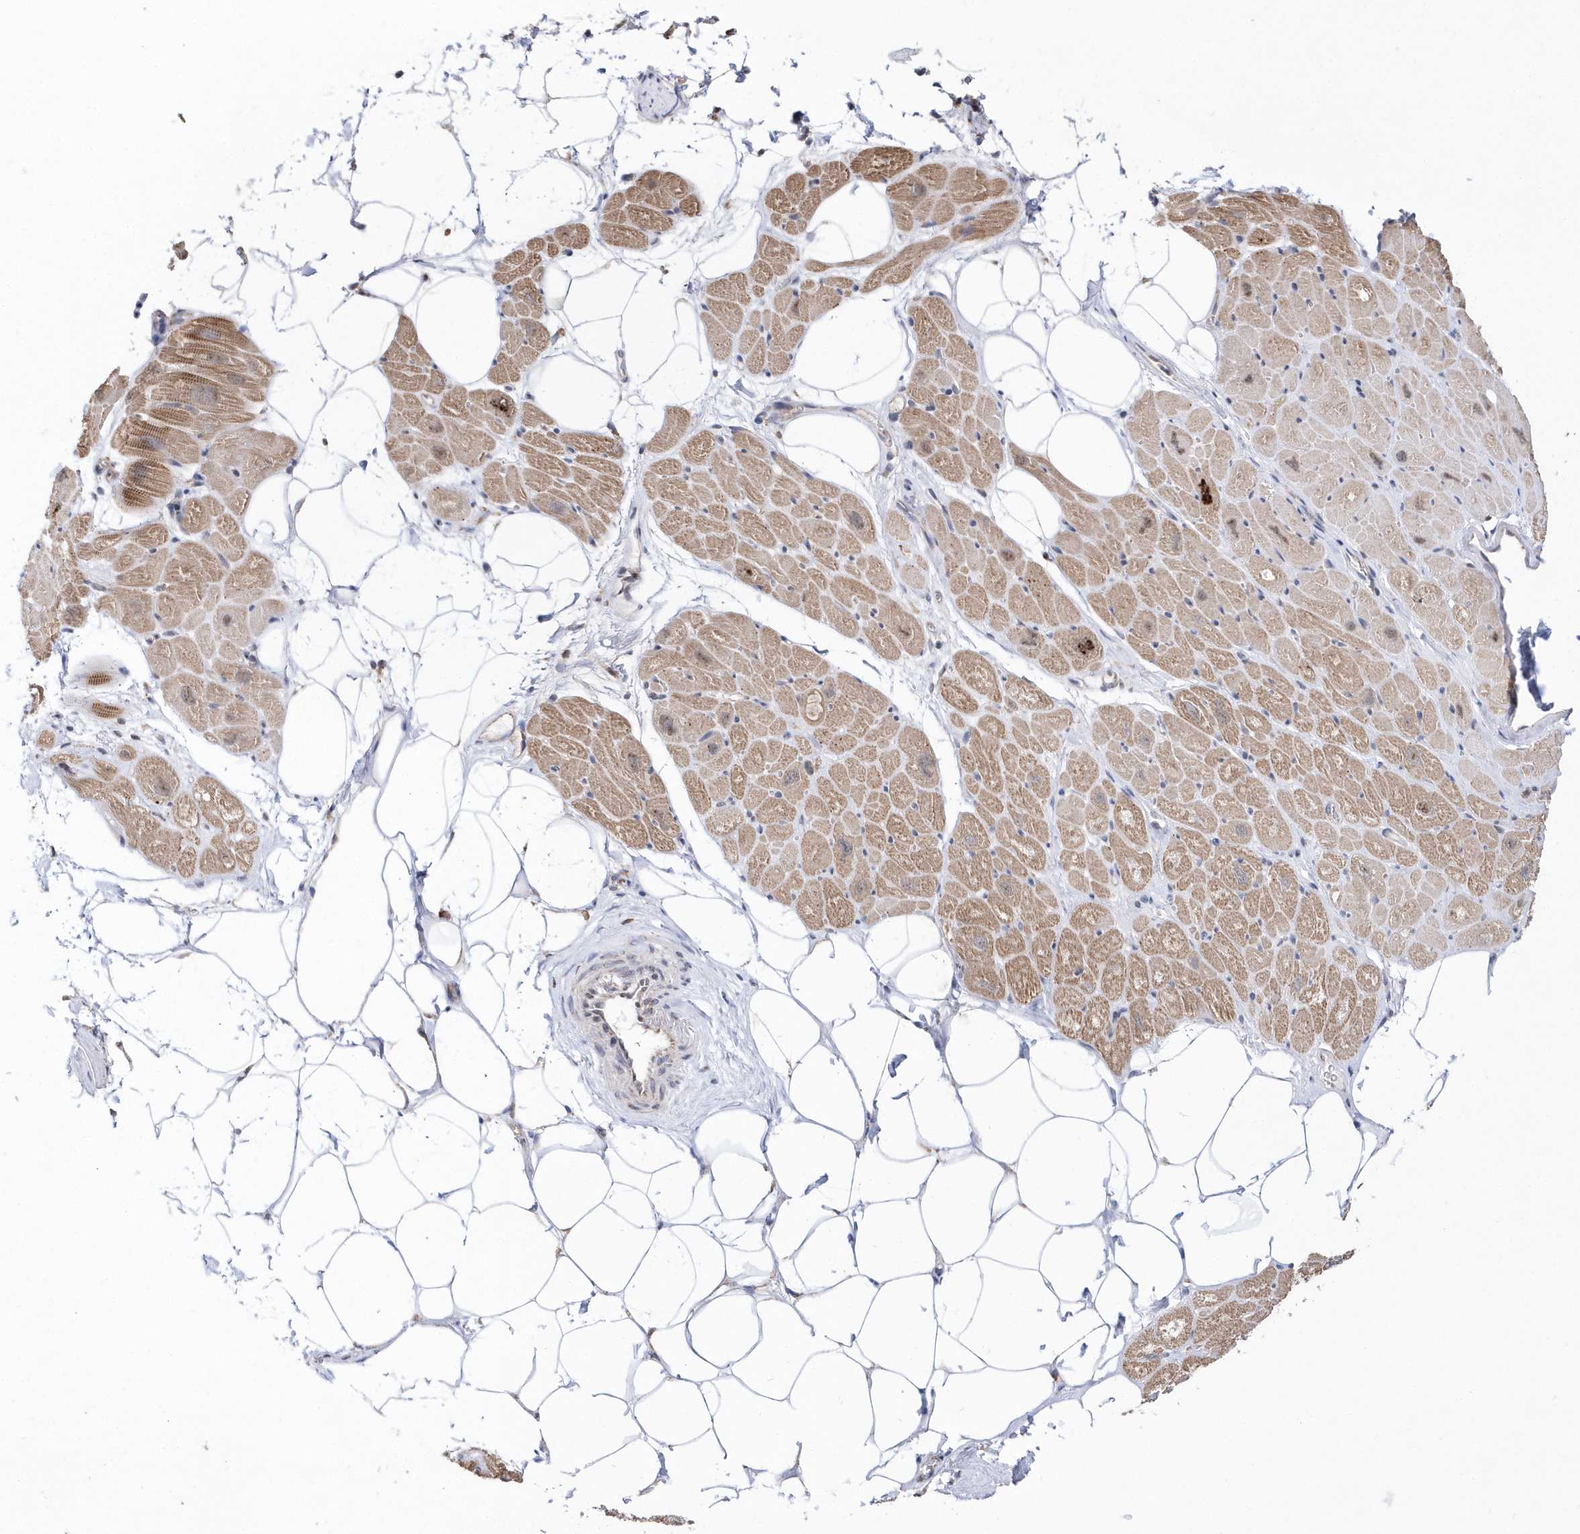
{"staining": {"intensity": "moderate", "quantity": ">75%", "location": "cytoplasmic/membranous"}, "tissue": "heart muscle", "cell_type": "Cardiomyocytes", "image_type": "normal", "snomed": [{"axis": "morphology", "description": "Normal tissue, NOS"}, {"axis": "topography", "description": "Heart"}], "caption": "This is a micrograph of IHC staining of benign heart muscle, which shows moderate positivity in the cytoplasmic/membranous of cardiomyocytes.", "gene": "SPATA5", "patient": {"sex": "male", "age": 50}}